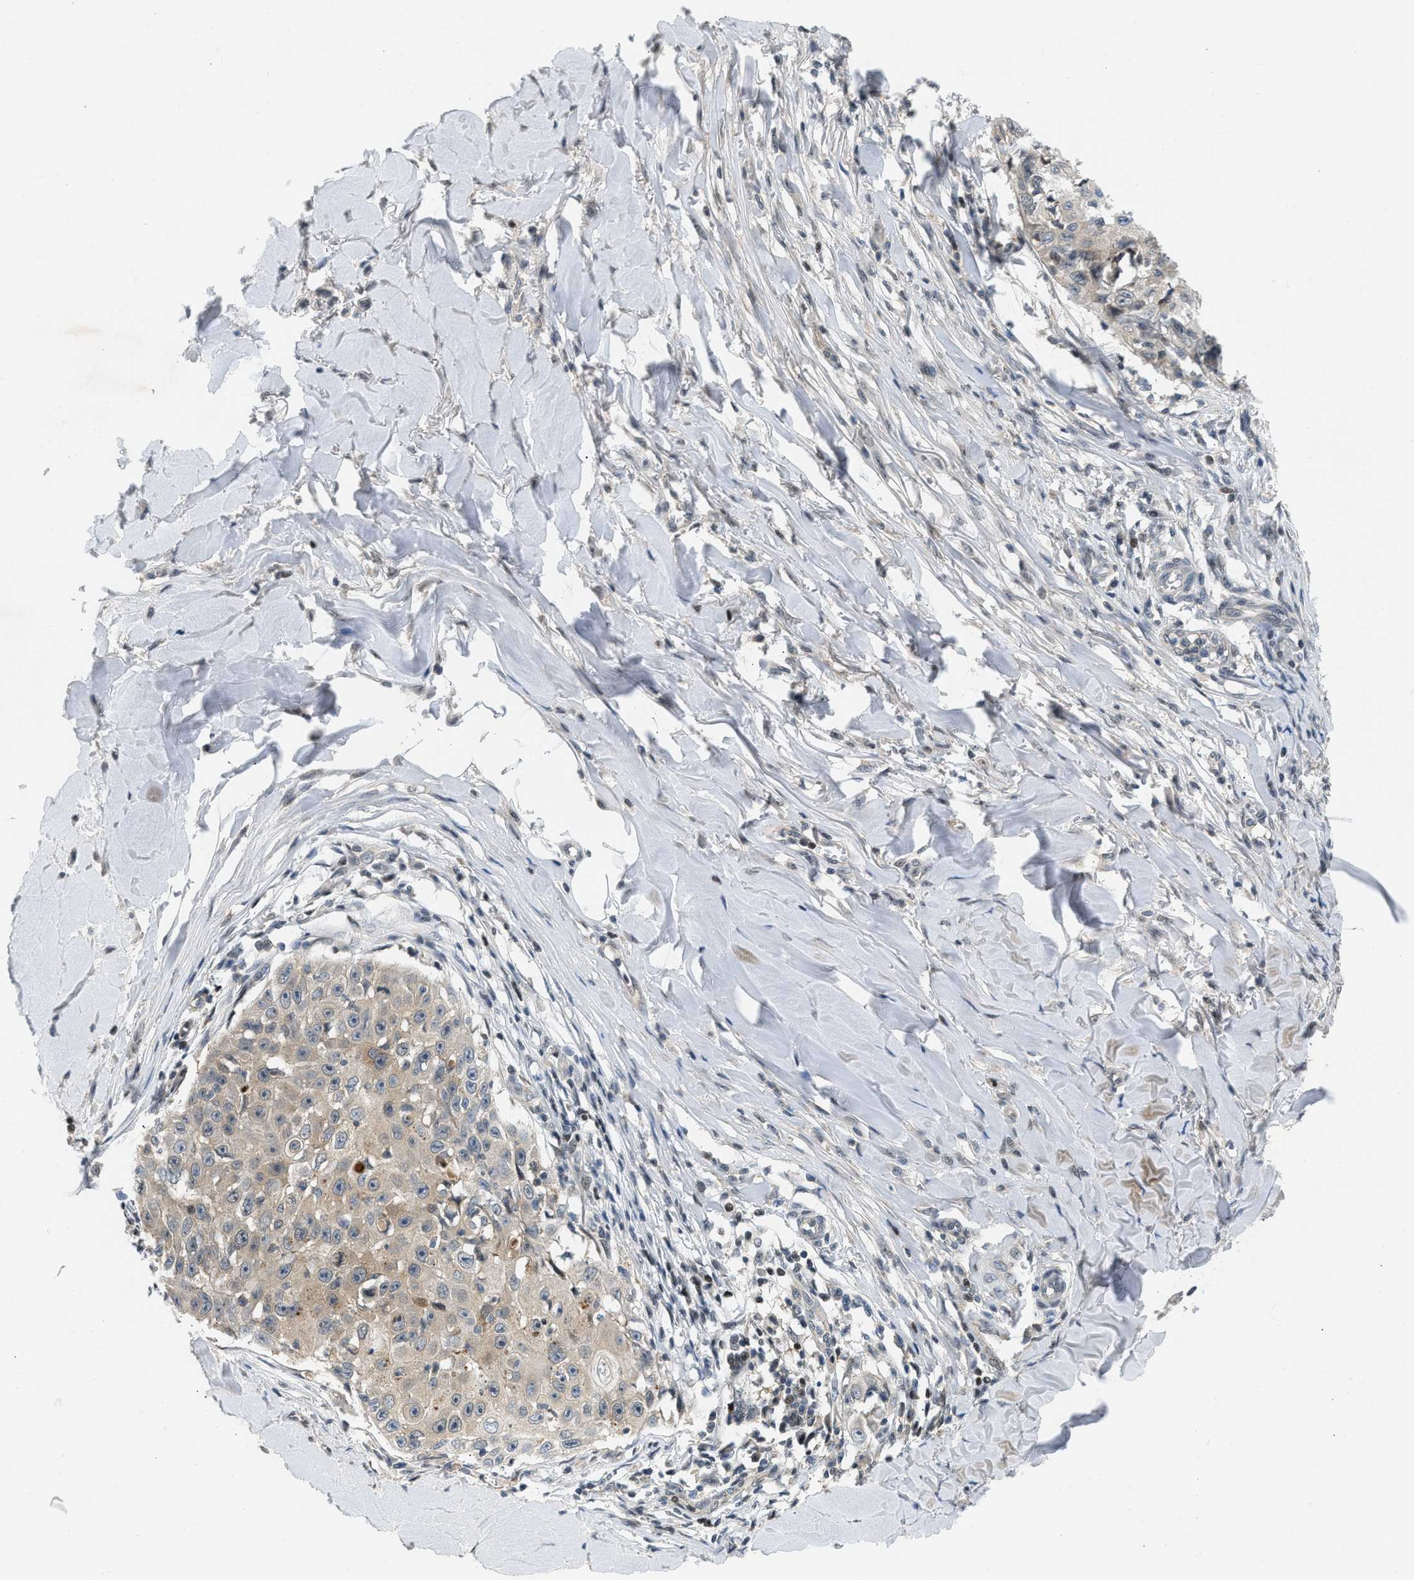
{"staining": {"intensity": "weak", "quantity": "25%-75%", "location": "cytoplasmic/membranous"}, "tissue": "skin cancer", "cell_type": "Tumor cells", "image_type": "cancer", "snomed": [{"axis": "morphology", "description": "Squamous cell carcinoma, NOS"}, {"axis": "topography", "description": "Skin"}], "caption": "Brown immunohistochemical staining in human skin squamous cell carcinoma exhibits weak cytoplasmic/membranous positivity in about 25%-75% of tumor cells.", "gene": "OLIG3", "patient": {"sex": "male", "age": 86}}